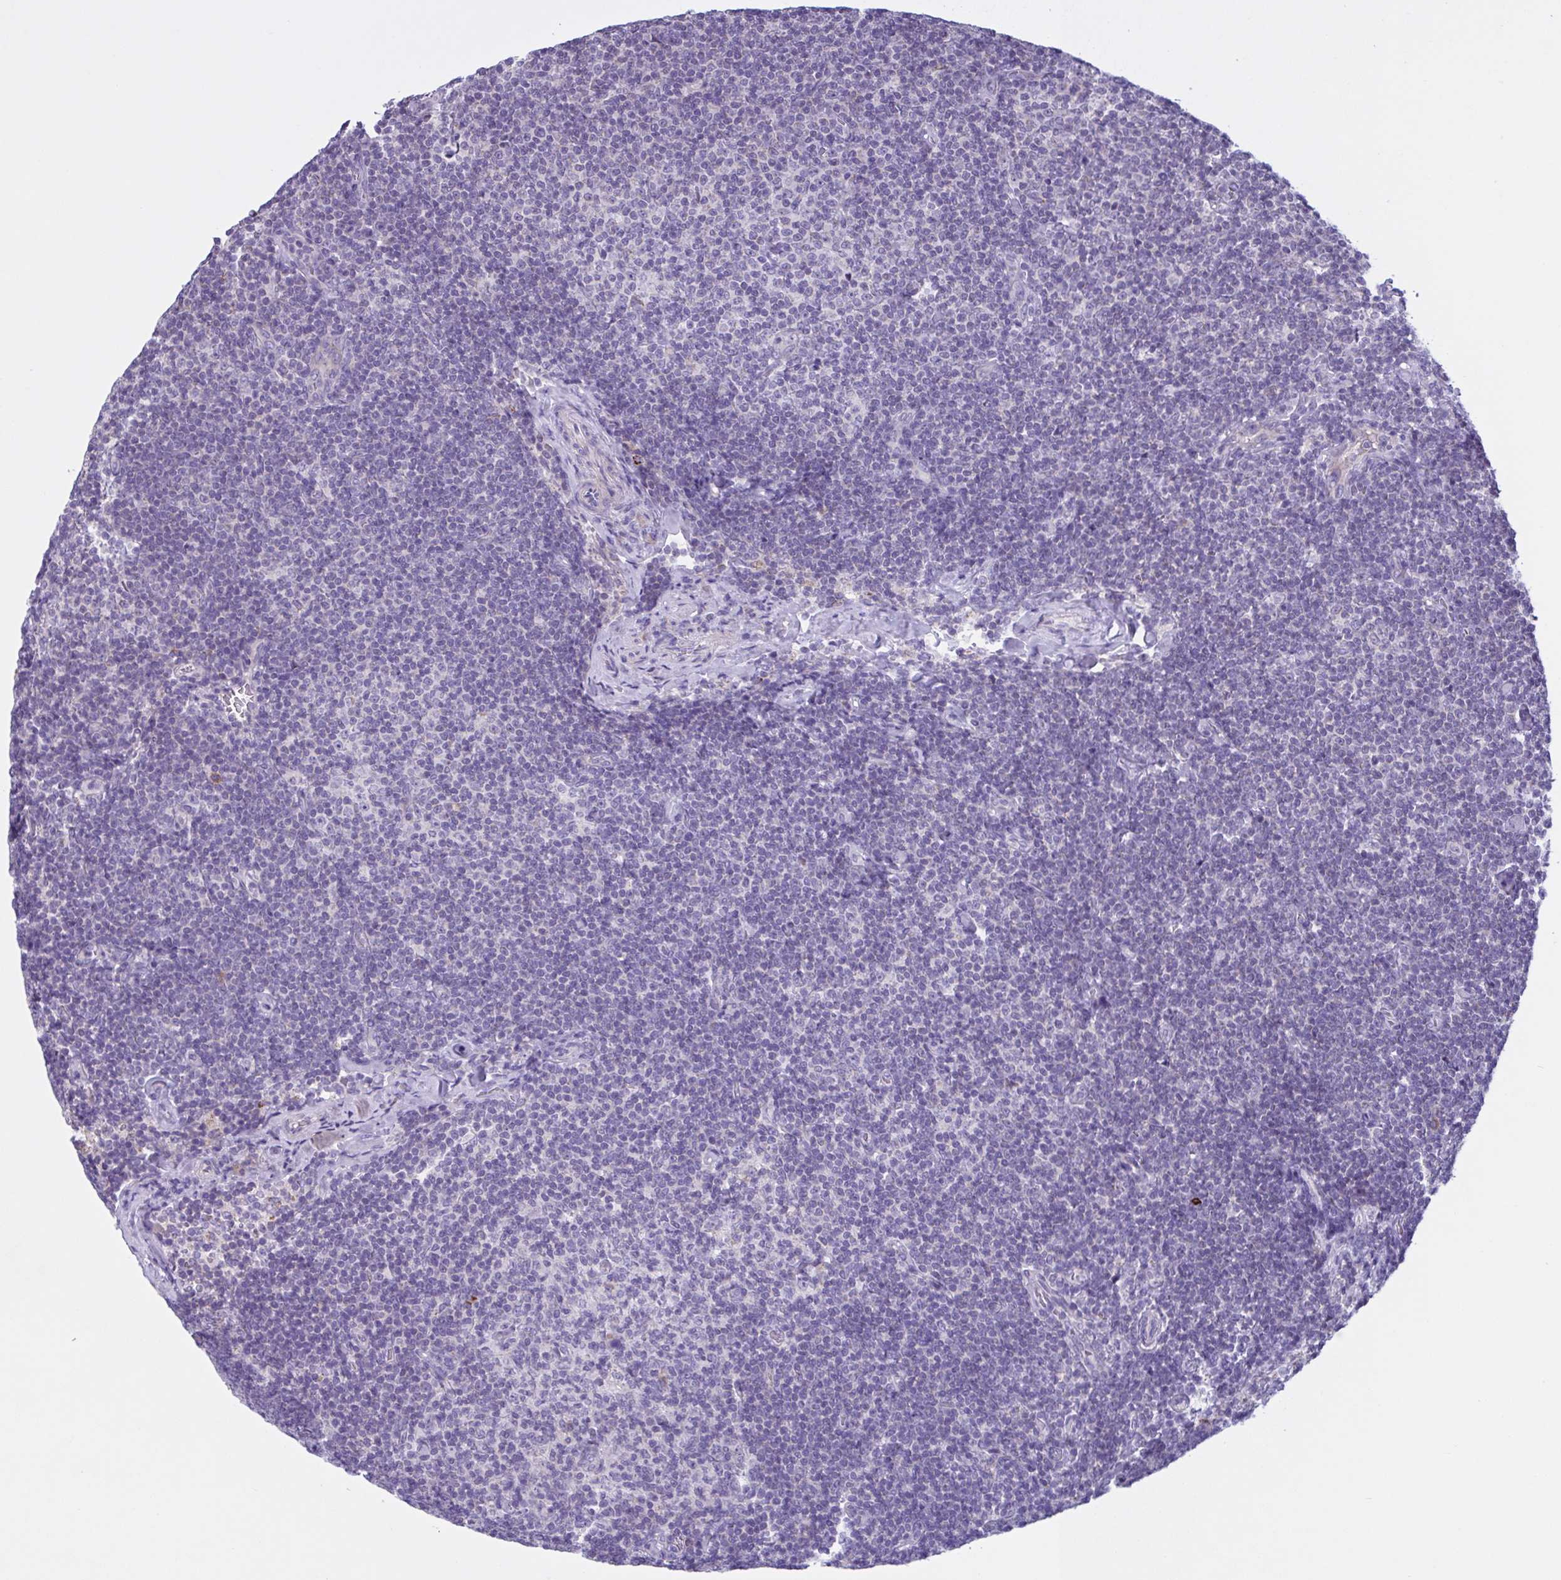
{"staining": {"intensity": "negative", "quantity": "none", "location": "none"}, "tissue": "lymphoma", "cell_type": "Tumor cells", "image_type": "cancer", "snomed": [{"axis": "morphology", "description": "Malignant lymphoma, non-Hodgkin's type, Low grade"}, {"axis": "topography", "description": "Lymph node"}], "caption": "IHC of human low-grade malignant lymphoma, non-Hodgkin's type reveals no positivity in tumor cells. The staining was performed using DAB to visualize the protein expression in brown, while the nuclei were stained in blue with hematoxylin (Magnification: 20x).", "gene": "F13B", "patient": {"sex": "male", "age": 81}}